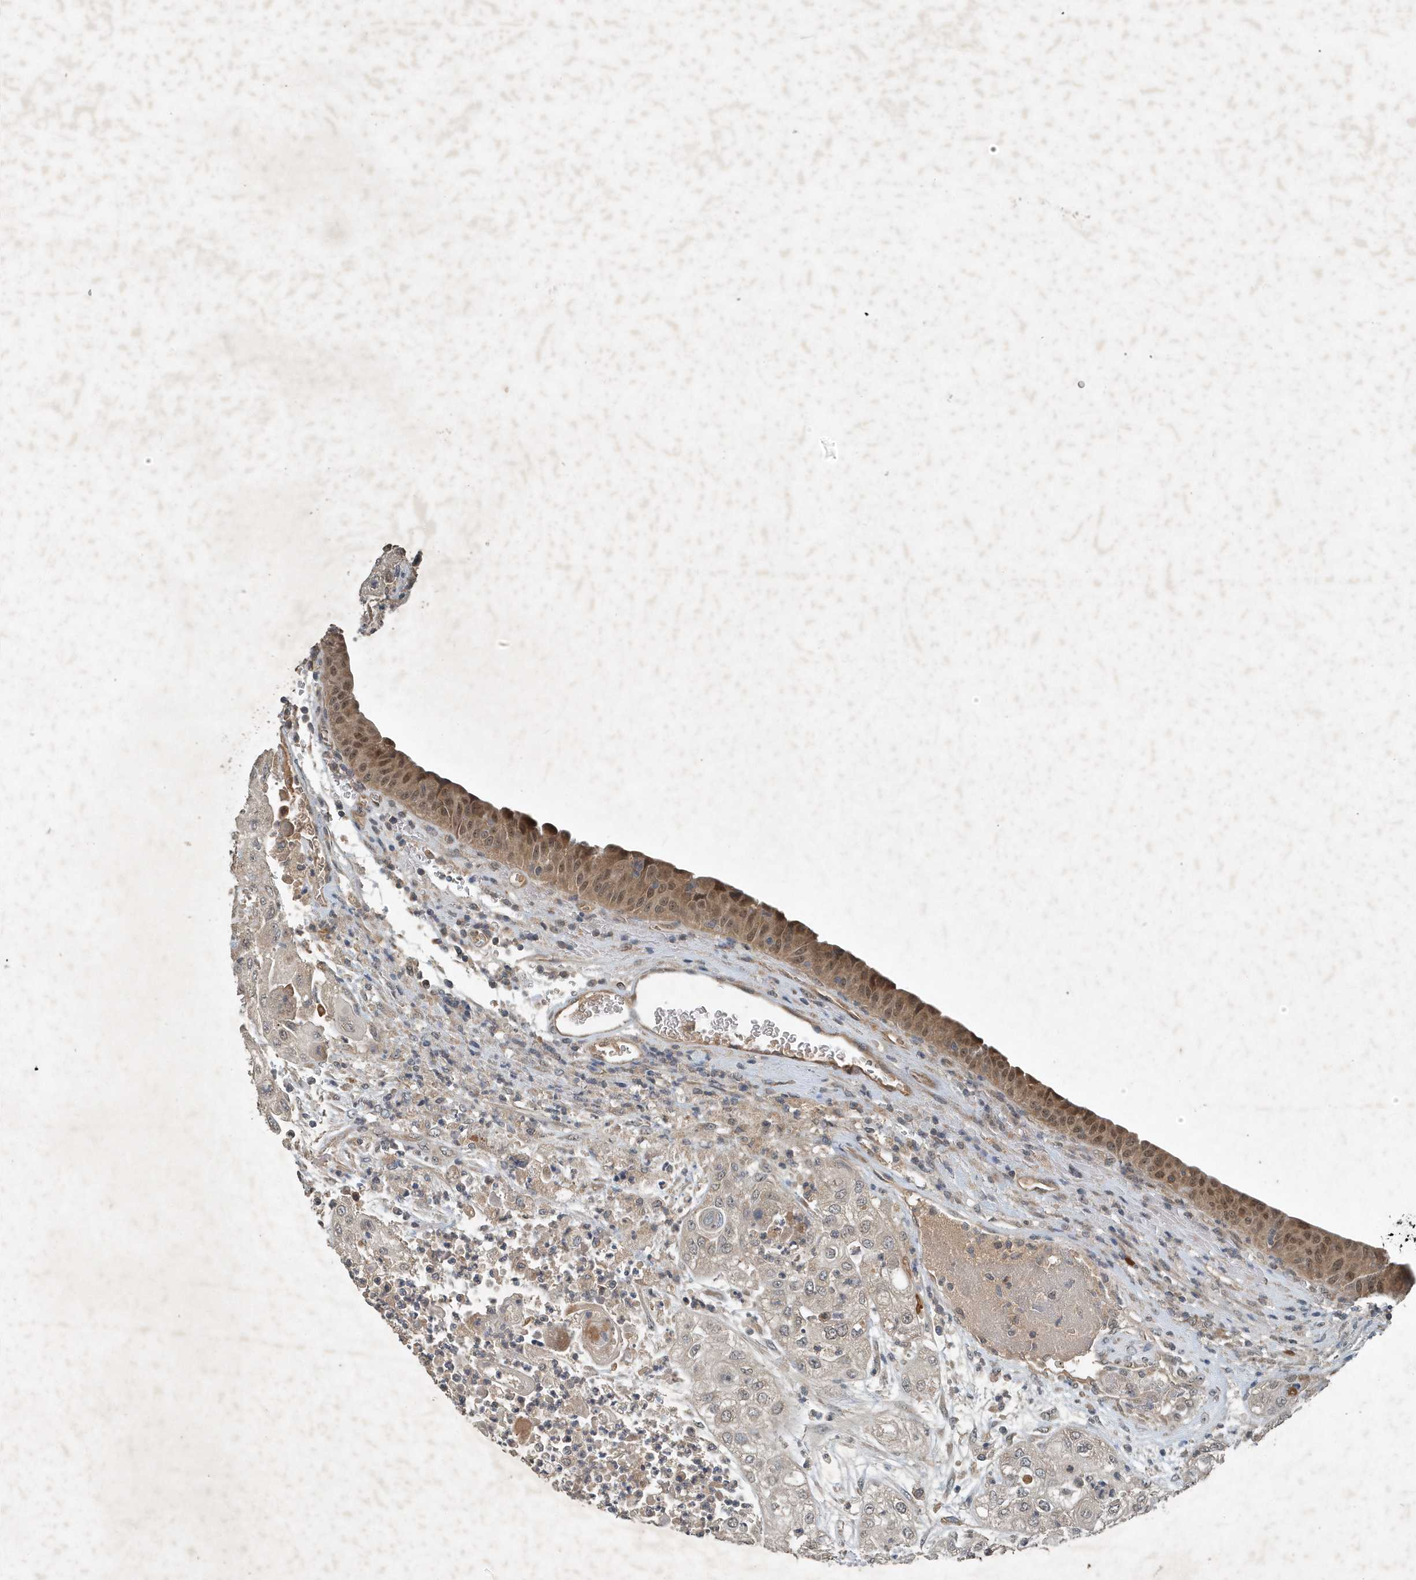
{"staining": {"intensity": "negative", "quantity": "none", "location": "none"}, "tissue": "urothelial cancer", "cell_type": "Tumor cells", "image_type": "cancer", "snomed": [{"axis": "morphology", "description": "Urothelial carcinoma, High grade"}, {"axis": "topography", "description": "Urinary bladder"}], "caption": "Protein analysis of high-grade urothelial carcinoma displays no significant staining in tumor cells. (DAB (3,3'-diaminobenzidine) immunohistochemistry with hematoxylin counter stain).", "gene": "SCFD2", "patient": {"sex": "female", "age": 79}}